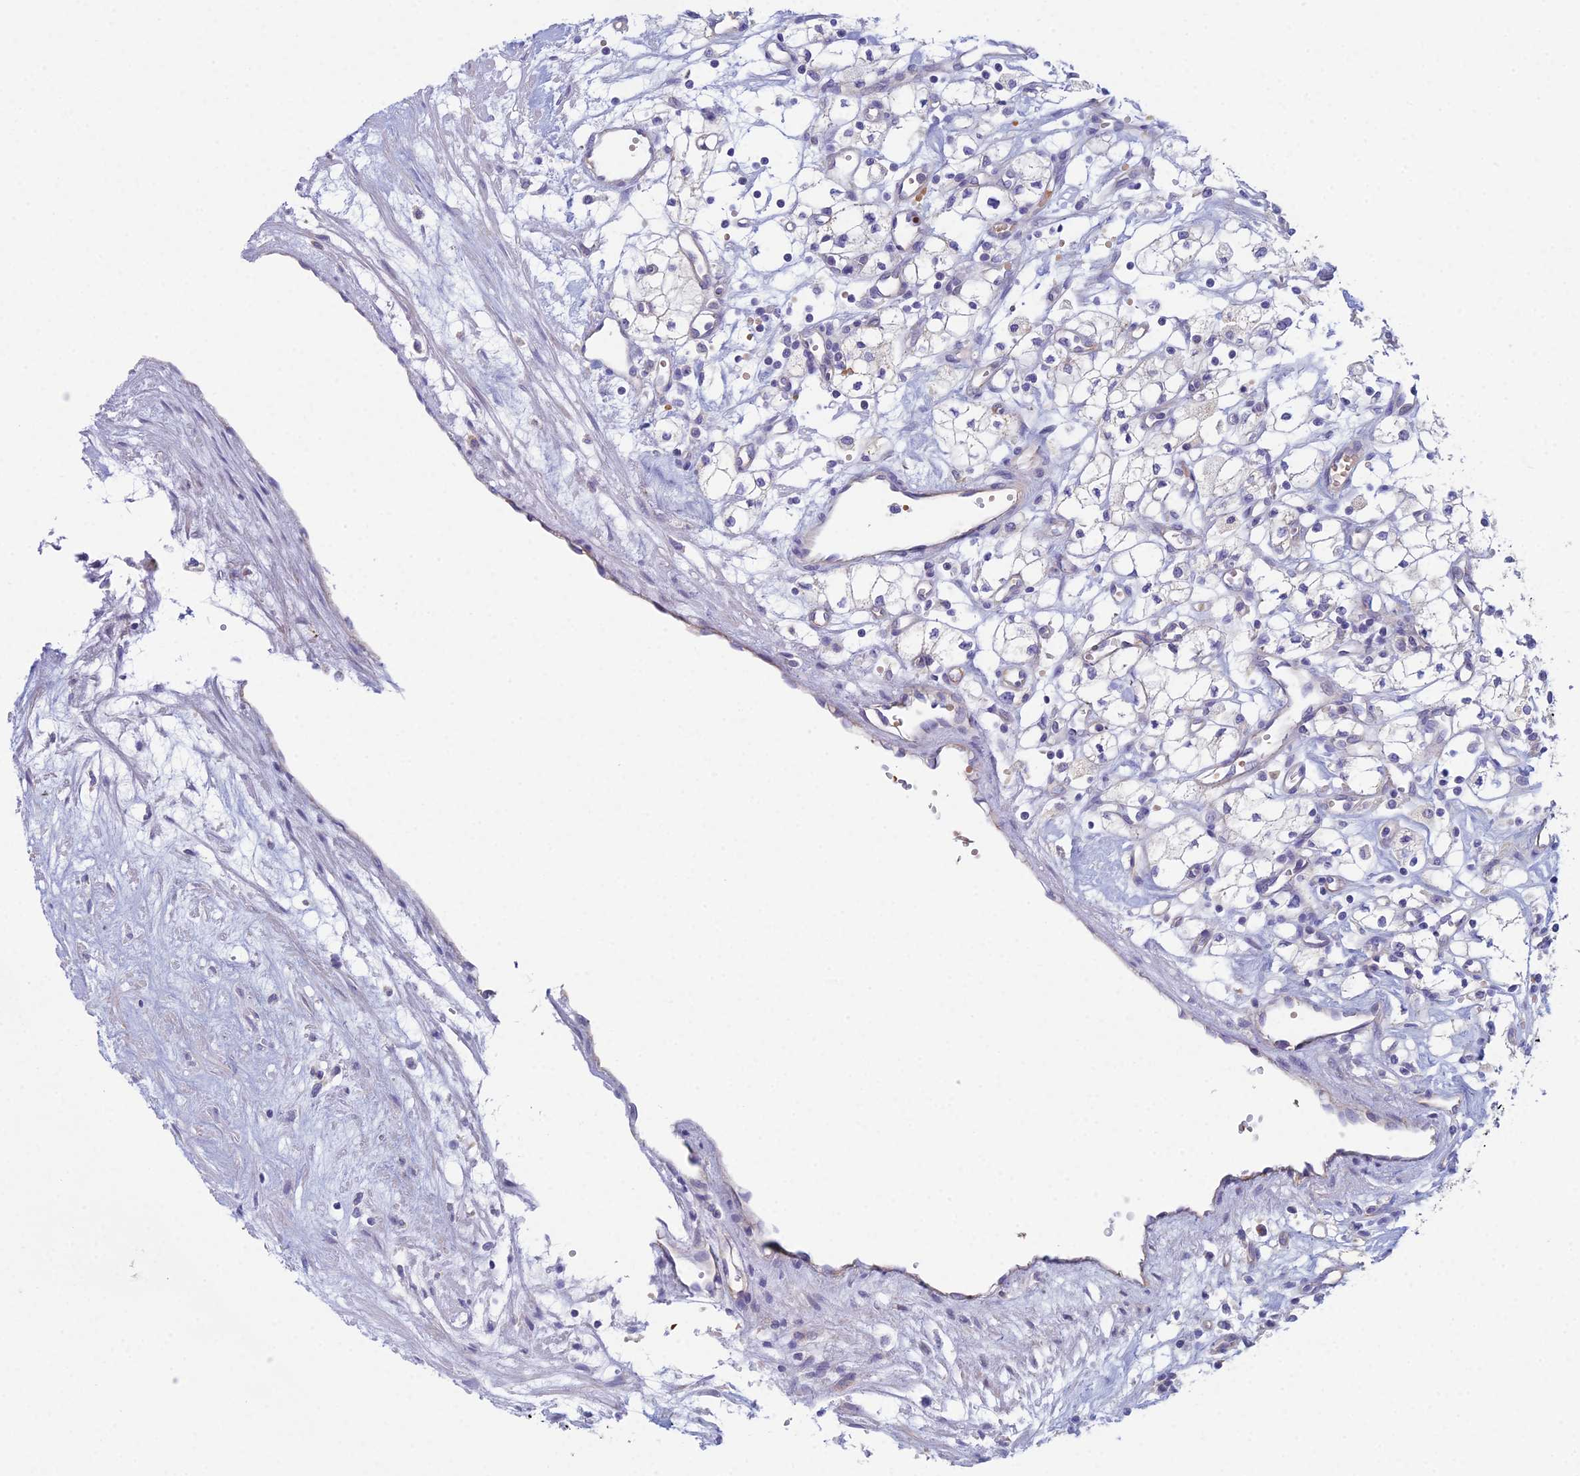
{"staining": {"intensity": "negative", "quantity": "none", "location": "none"}, "tissue": "renal cancer", "cell_type": "Tumor cells", "image_type": "cancer", "snomed": [{"axis": "morphology", "description": "Adenocarcinoma, NOS"}, {"axis": "topography", "description": "Kidney"}], "caption": "DAB immunohistochemical staining of renal cancer displays no significant staining in tumor cells.", "gene": "ZNF564", "patient": {"sex": "male", "age": 59}}